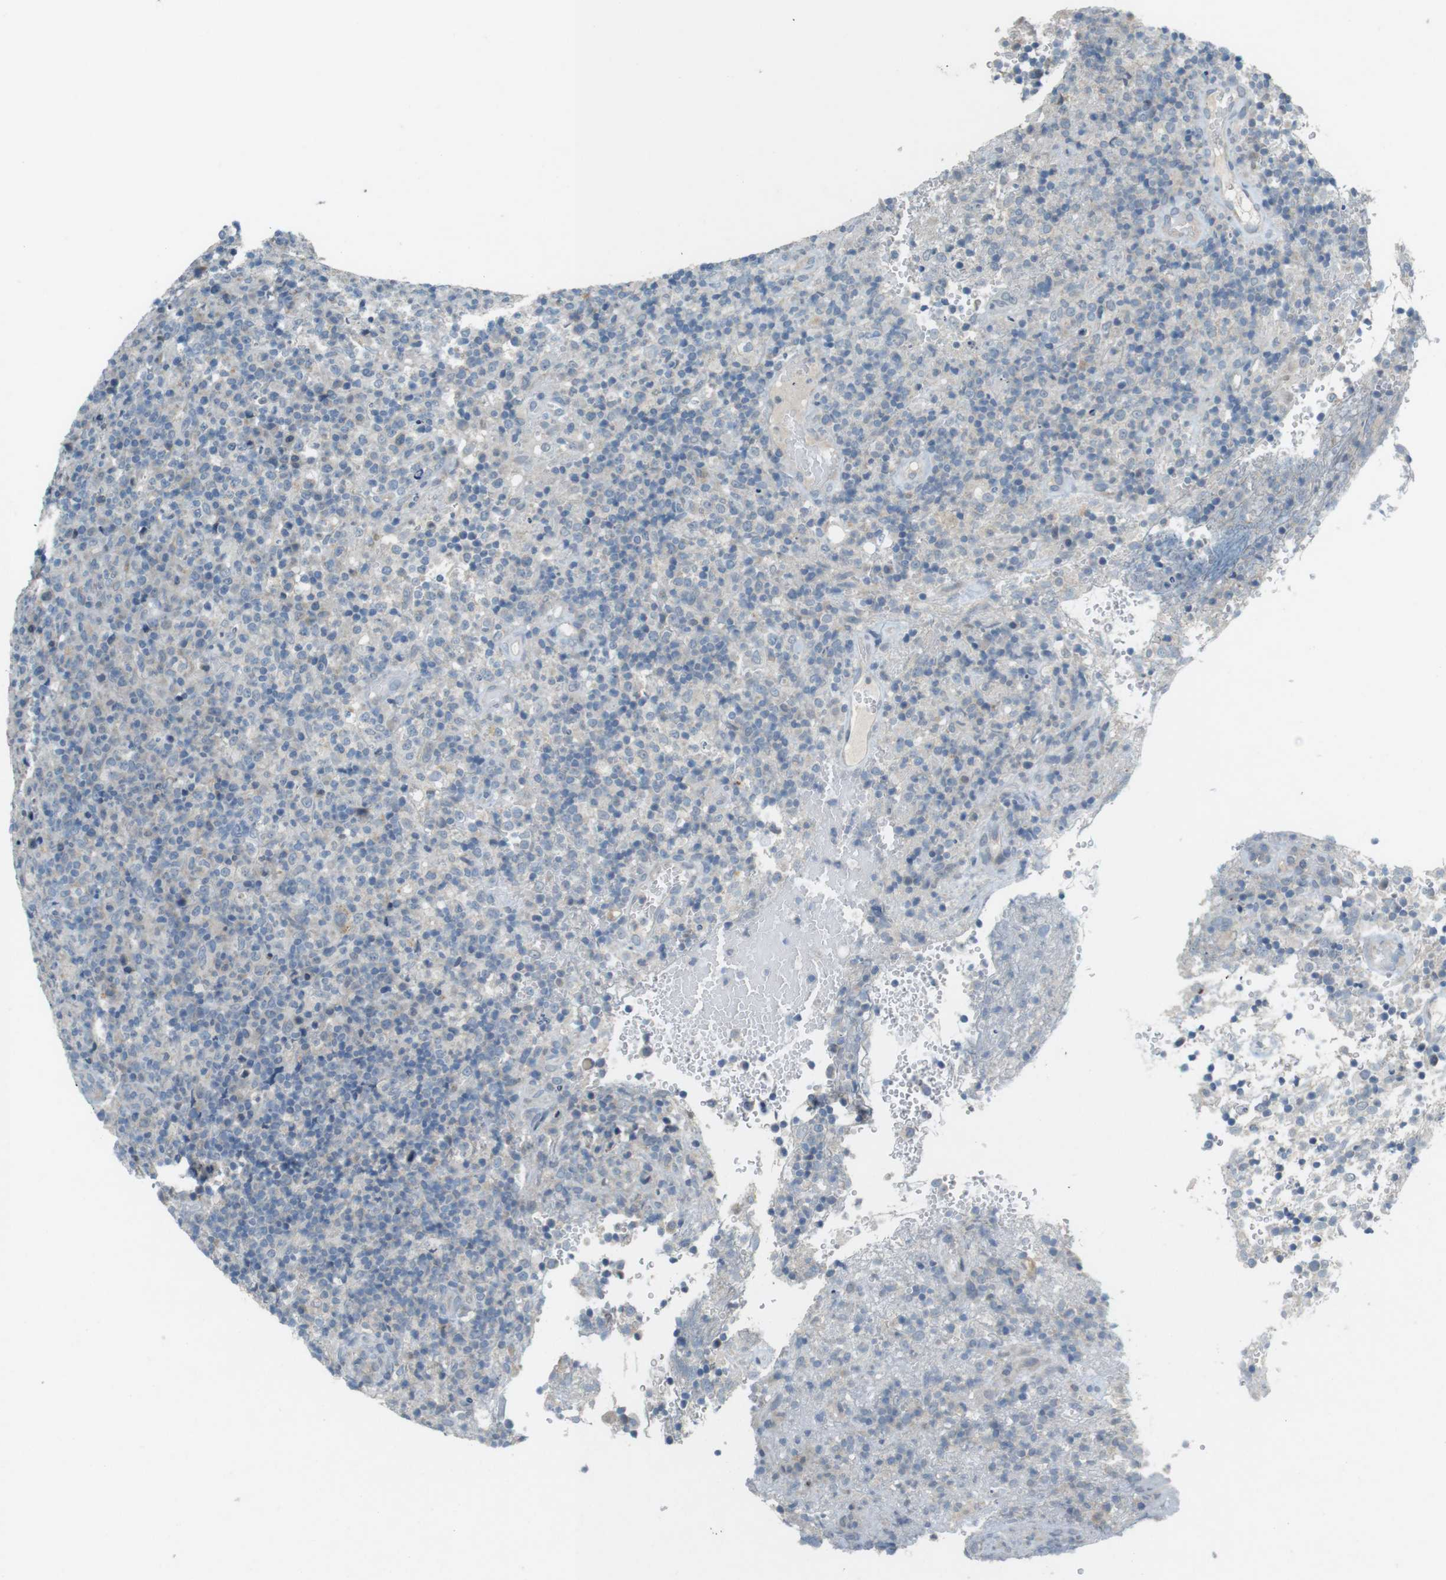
{"staining": {"intensity": "negative", "quantity": "none", "location": "none"}, "tissue": "lymphoma", "cell_type": "Tumor cells", "image_type": "cancer", "snomed": [{"axis": "morphology", "description": "Malignant lymphoma, non-Hodgkin's type, High grade"}, {"axis": "topography", "description": "Lymph node"}], "caption": "The image shows no significant expression in tumor cells of lymphoma.", "gene": "MUC5B", "patient": {"sex": "female", "age": 76}}